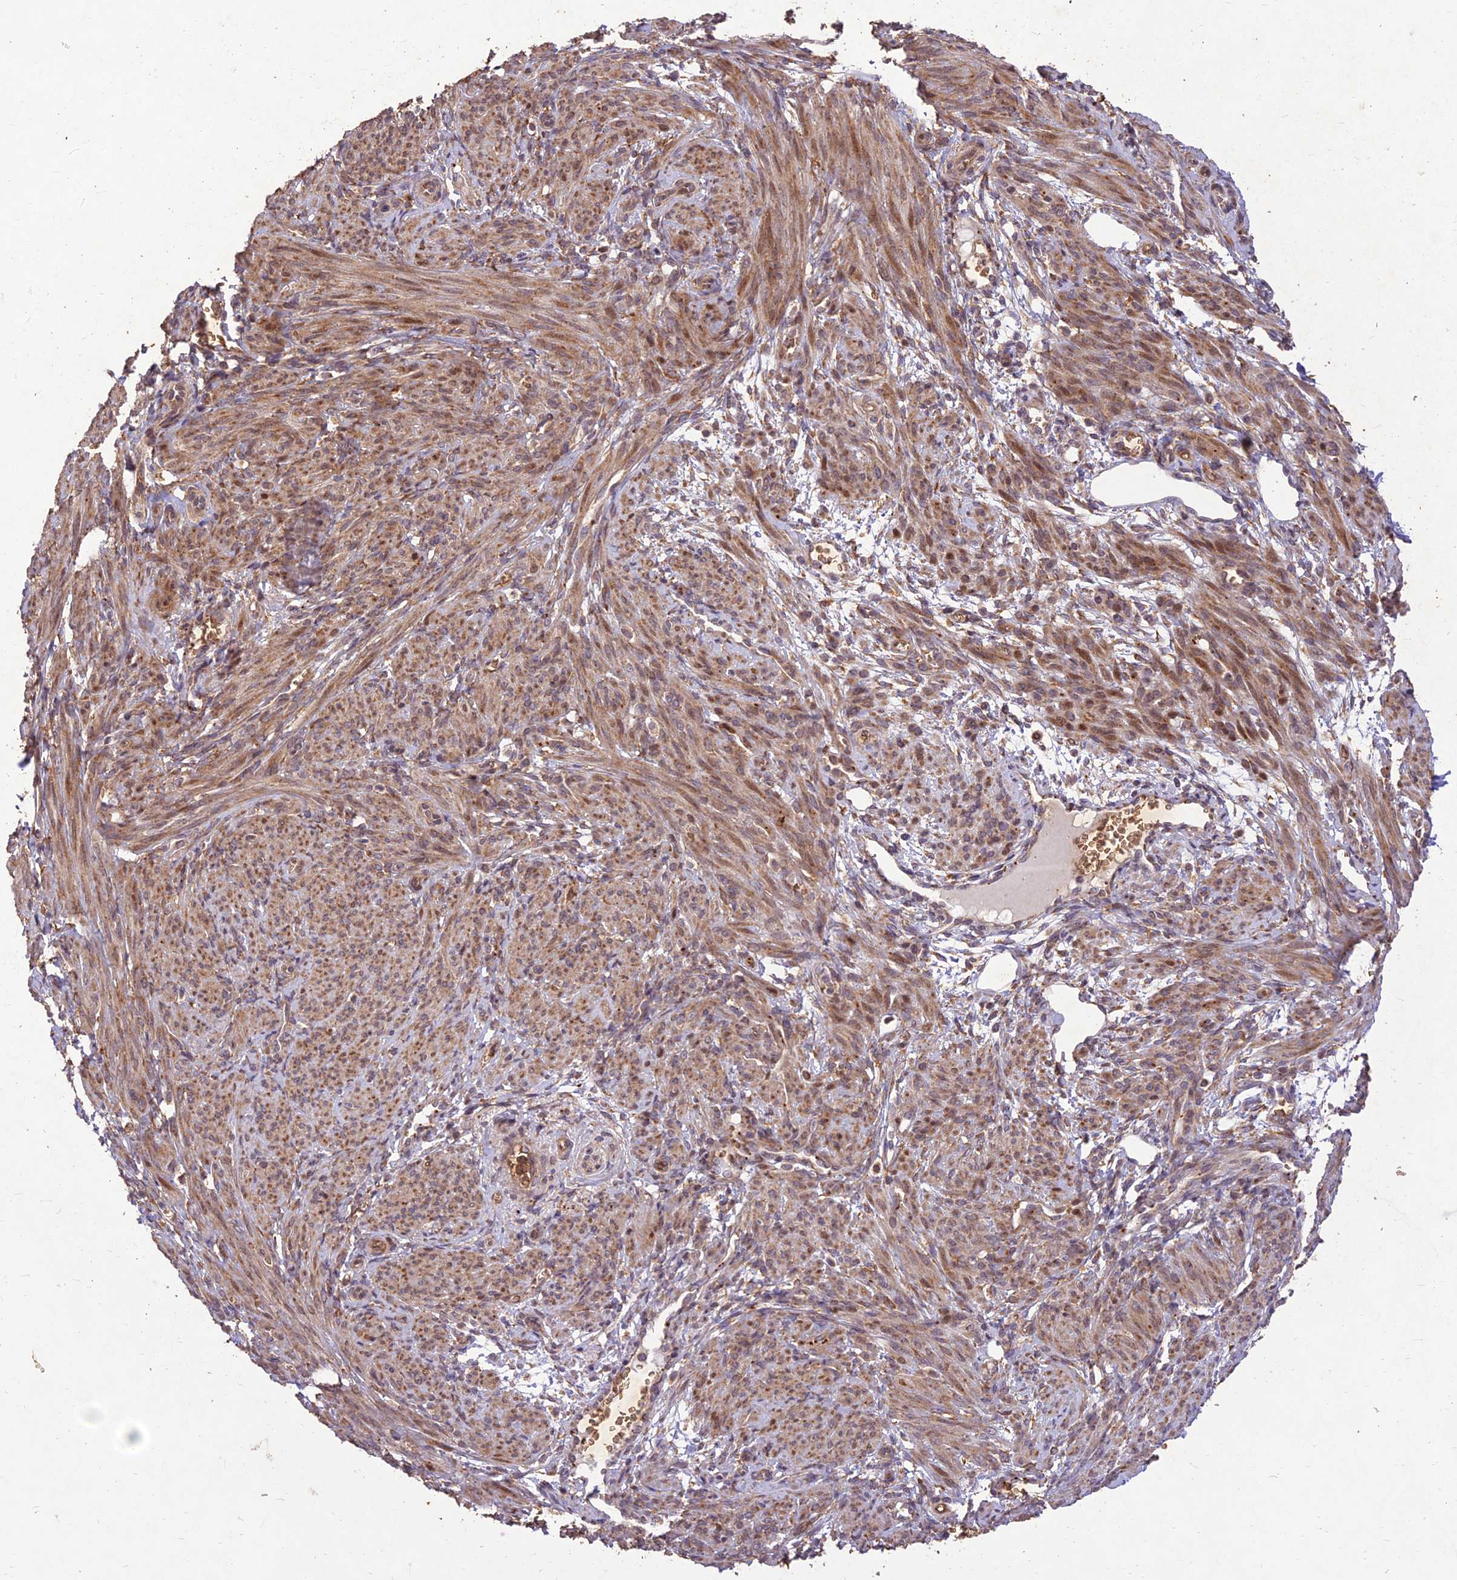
{"staining": {"intensity": "moderate", "quantity": "25%-75%", "location": "cytoplasmic/membranous"}, "tissue": "smooth muscle", "cell_type": "Smooth muscle cells", "image_type": "normal", "snomed": [{"axis": "morphology", "description": "Normal tissue, NOS"}, {"axis": "topography", "description": "Smooth muscle"}], "caption": "This is a histology image of immunohistochemistry (IHC) staining of benign smooth muscle, which shows moderate positivity in the cytoplasmic/membranous of smooth muscle cells.", "gene": "PPP1R11", "patient": {"sex": "female", "age": 39}}